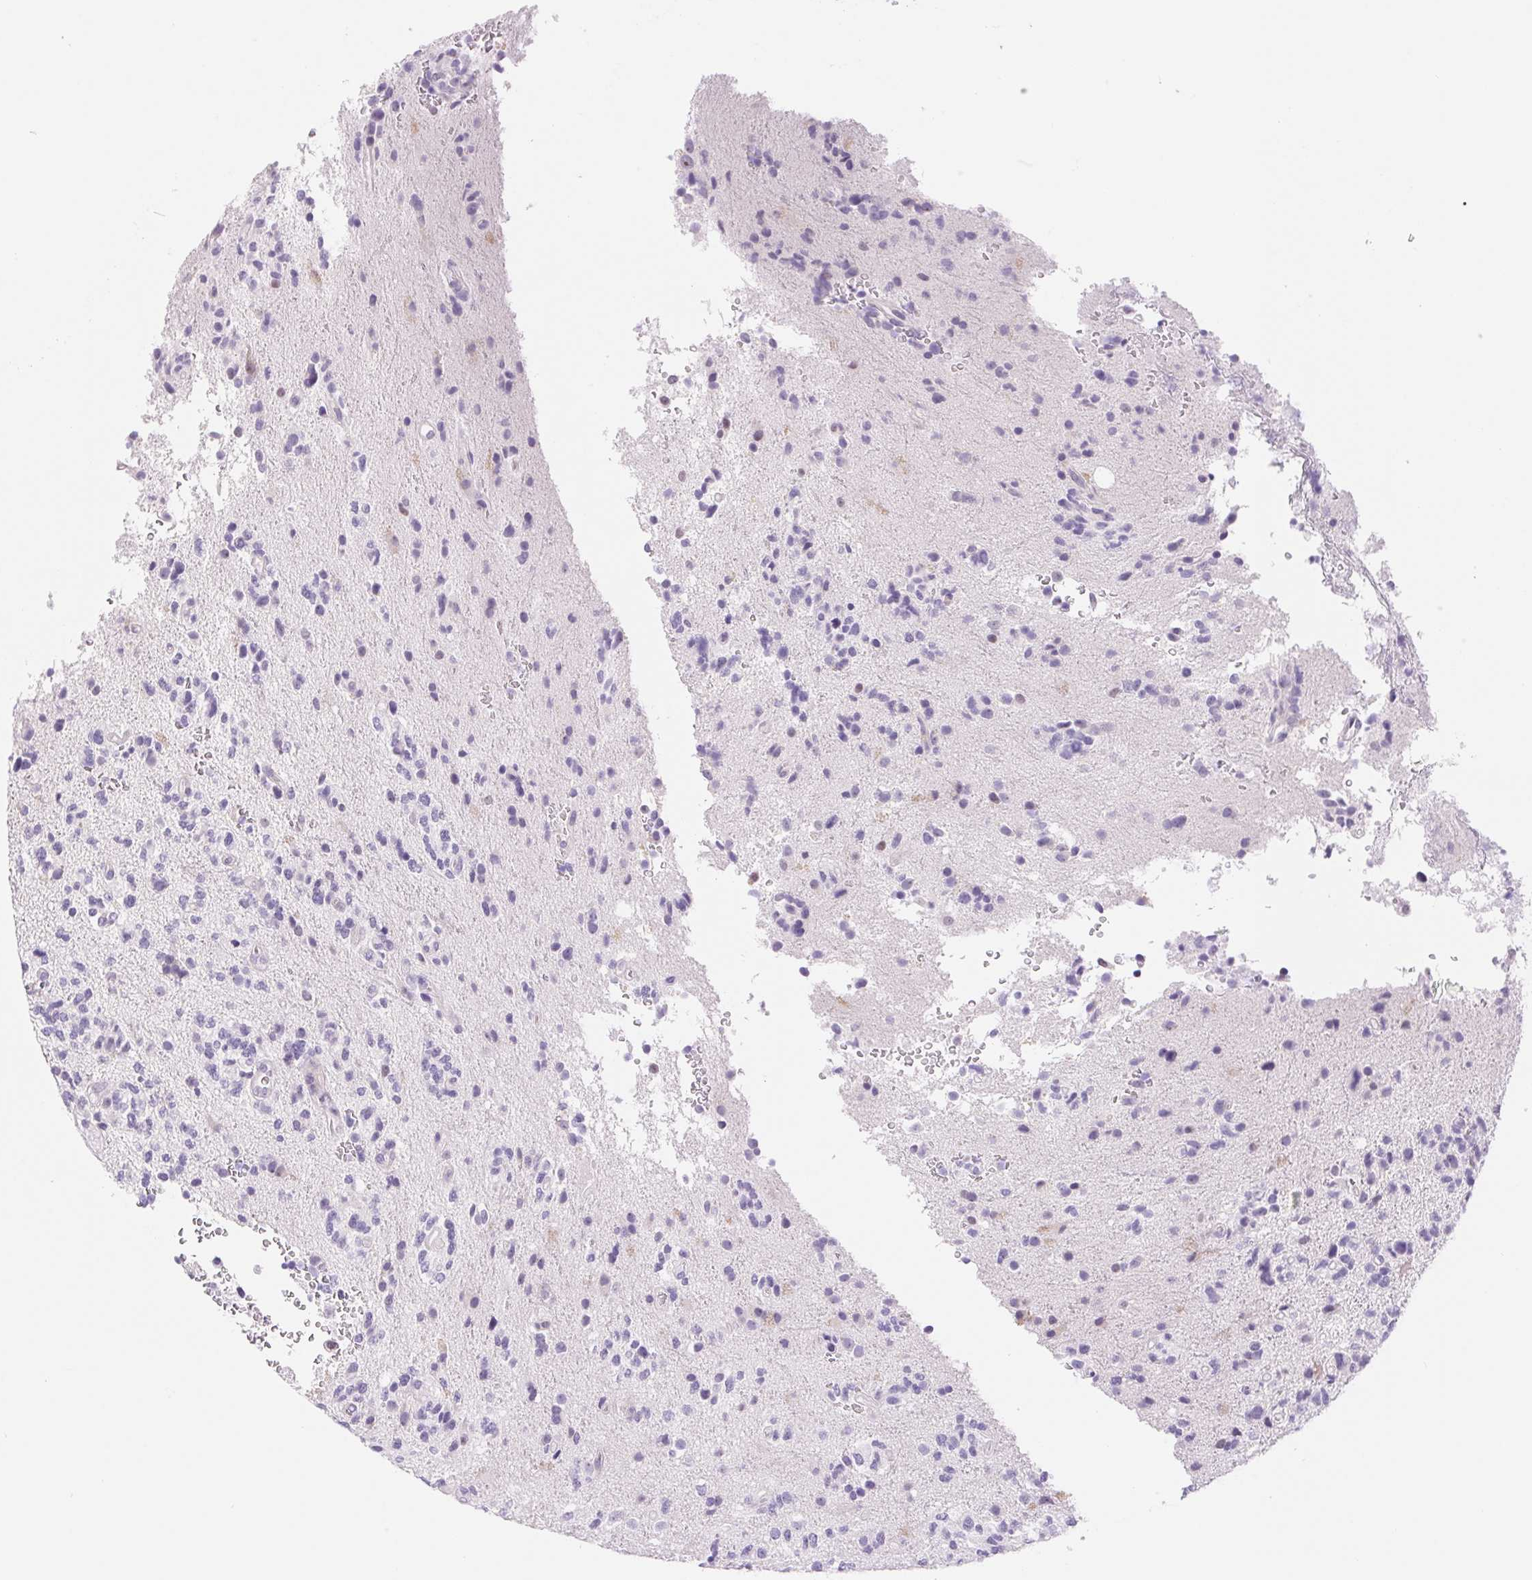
{"staining": {"intensity": "negative", "quantity": "none", "location": "none"}, "tissue": "glioma", "cell_type": "Tumor cells", "image_type": "cancer", "snomed": [{"axis": "morphology", "description": "Glioma, malignant, High grade"}, {"axis": "topography", "description": "Brain"}], "caption": "Immunohistochemistry of human malignant glioma (high-grade) shows no expression in tumor cells.", "gene": "ASGR2", "patient": {"sex": "female", "age": 71}}